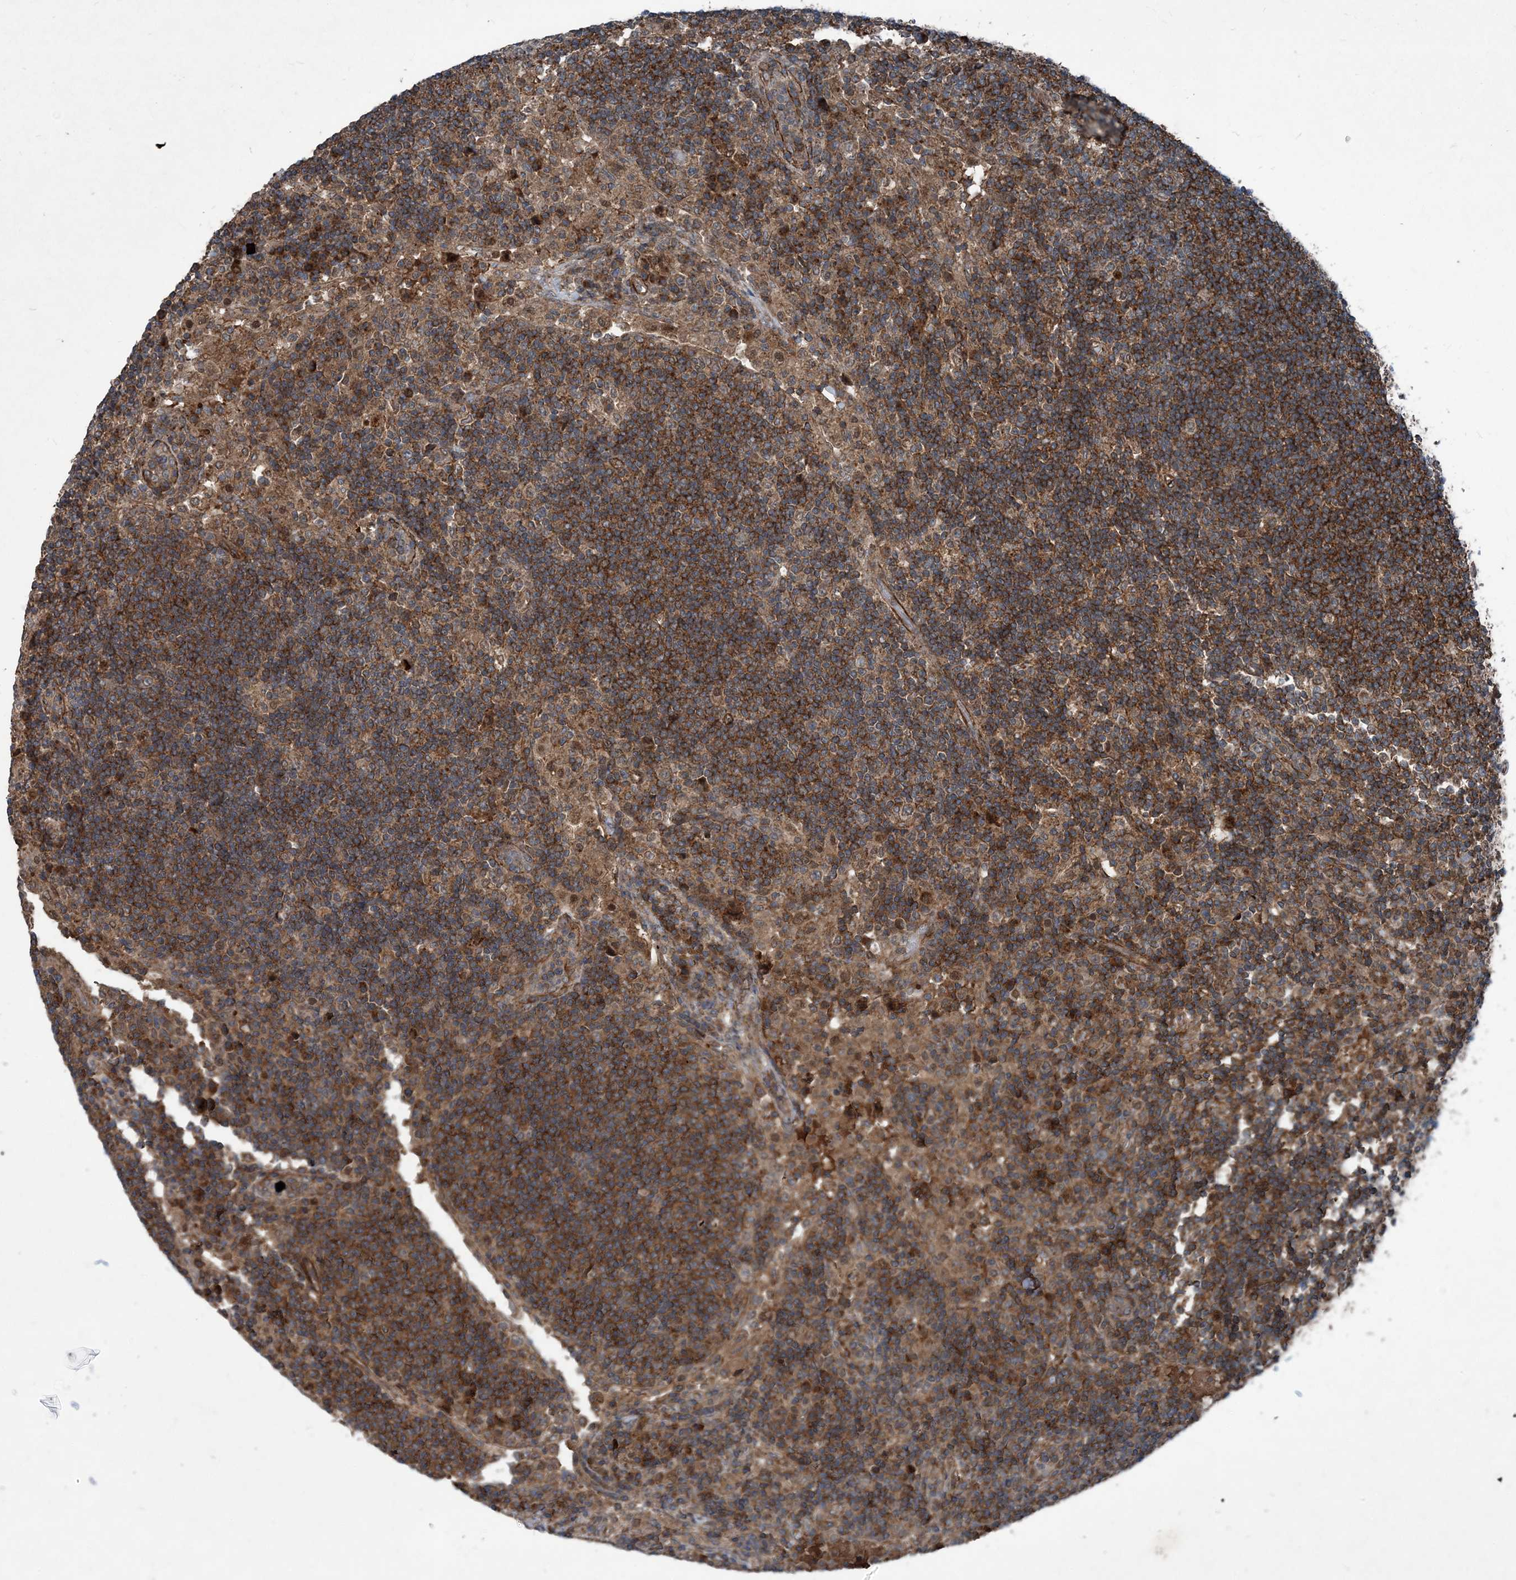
{"staining": {"intensity": "strong", "quantity": "25%-75%", "location": "cytoplasmic/membranous"}, "tissue": "lymph node", "cell_type": "Non-germinal center cells", "image_type": "normal", "snomed": [{"axis": "morphology", "description": "Normal tissue, NOS"}, {"axis": "topography", "description": "Lymph node"}], "caption": "Immunohistochemistry (IHC) of unremarkable human lymph node reveals high levels of strong cytoplasmic/membranous staining in approximately 25%-75% of non-germinal center cells.", "gene": "NDUFA2", "patient": {"sex": "female", "age": 53}}